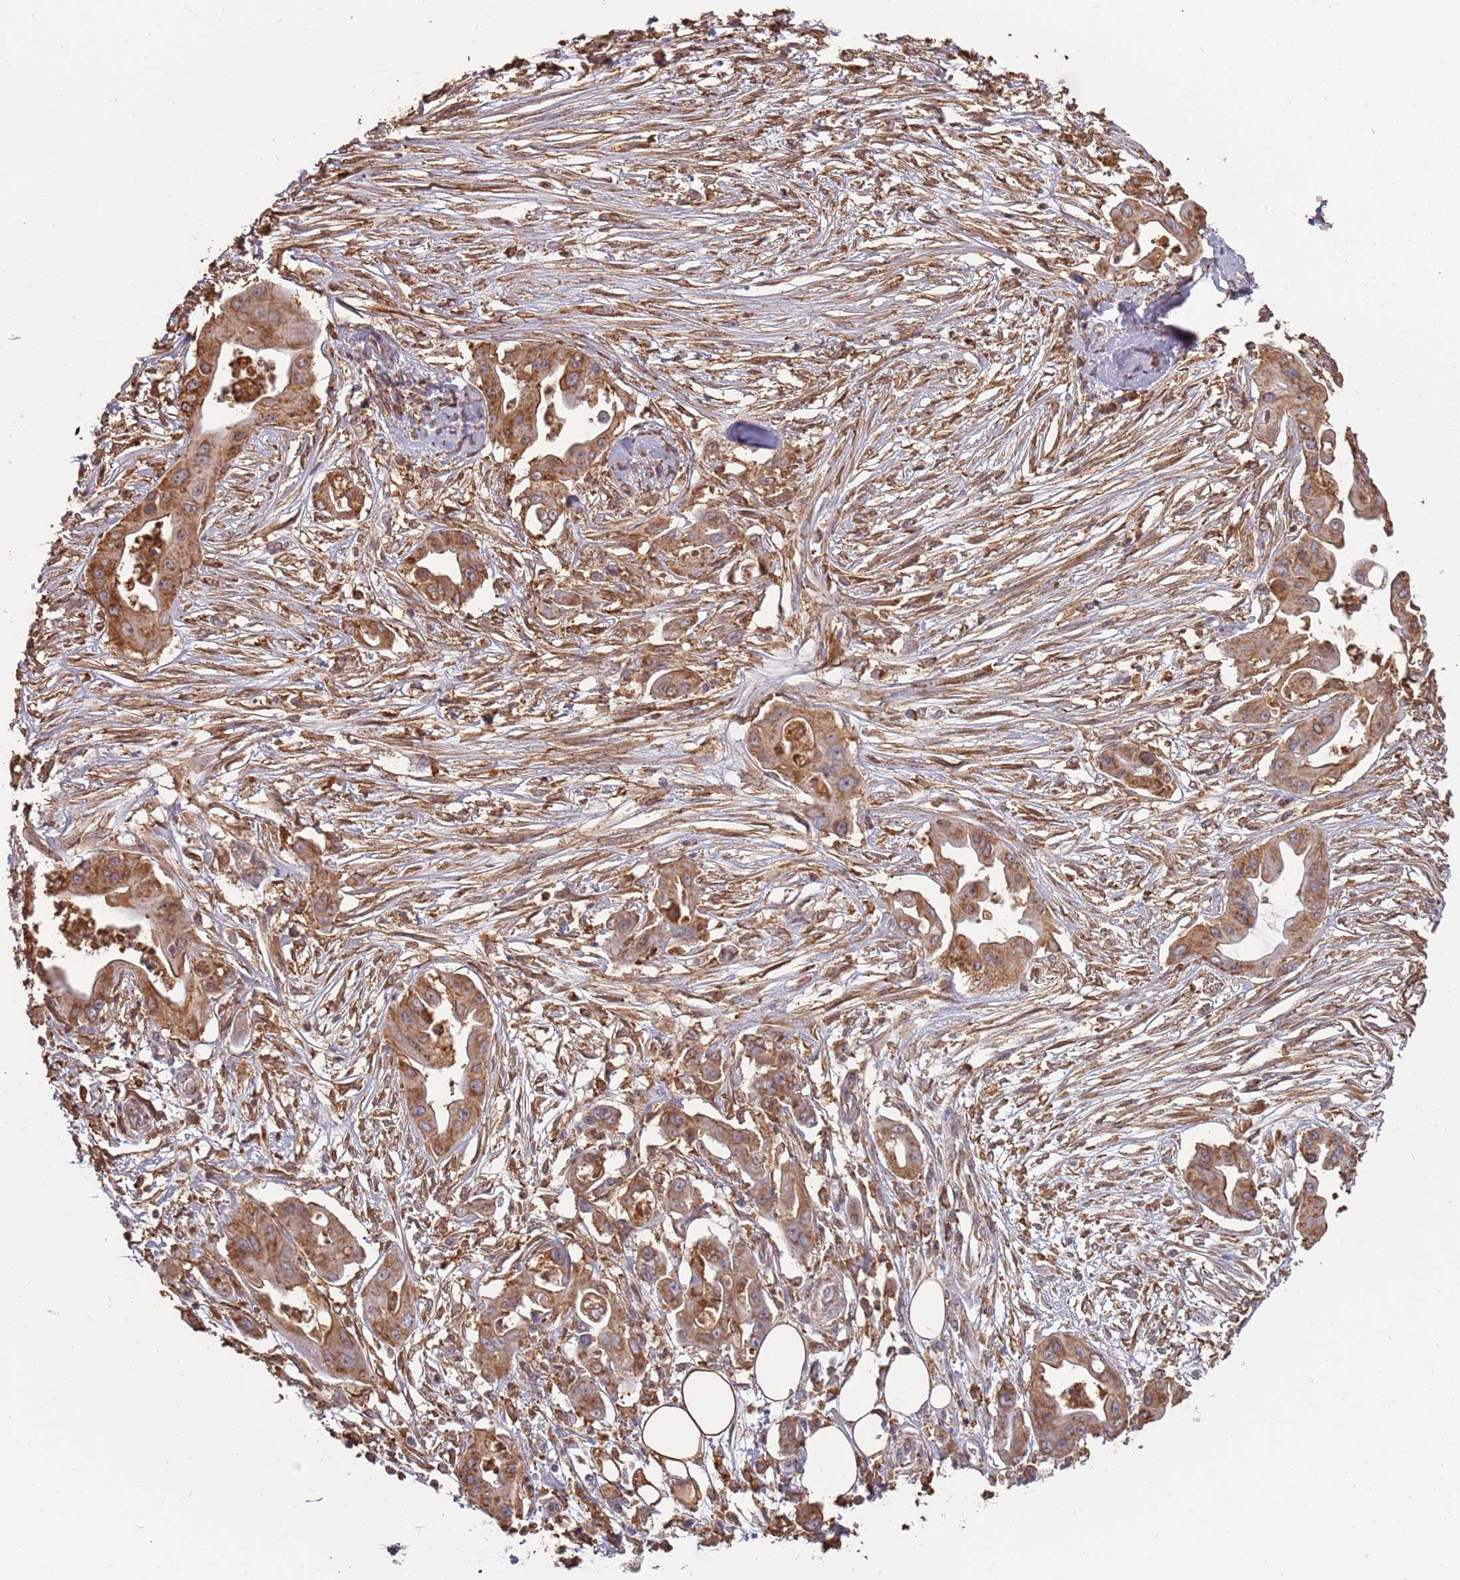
{"staining": {"intensity": "moderate", "quantity": ">75%", "location": "cytoplasmic/membranous"}, "tissue": "ovarian cancer", "cell_type": "Tumor cells", "image_type": "cancer", "snomed": [{"axis": "morphology", "description": "Cystadenocarcinoma, mucinous, NOS"}, {"axis": "topography", "description": "Ovary"}], "caption": "Ovarian cancer tissue shows moderate cytoplasmic/membranous positivity in about >75% of tumor cells", "gene": "ATOSB", "patient": {"sex": "female", "age": 70}}